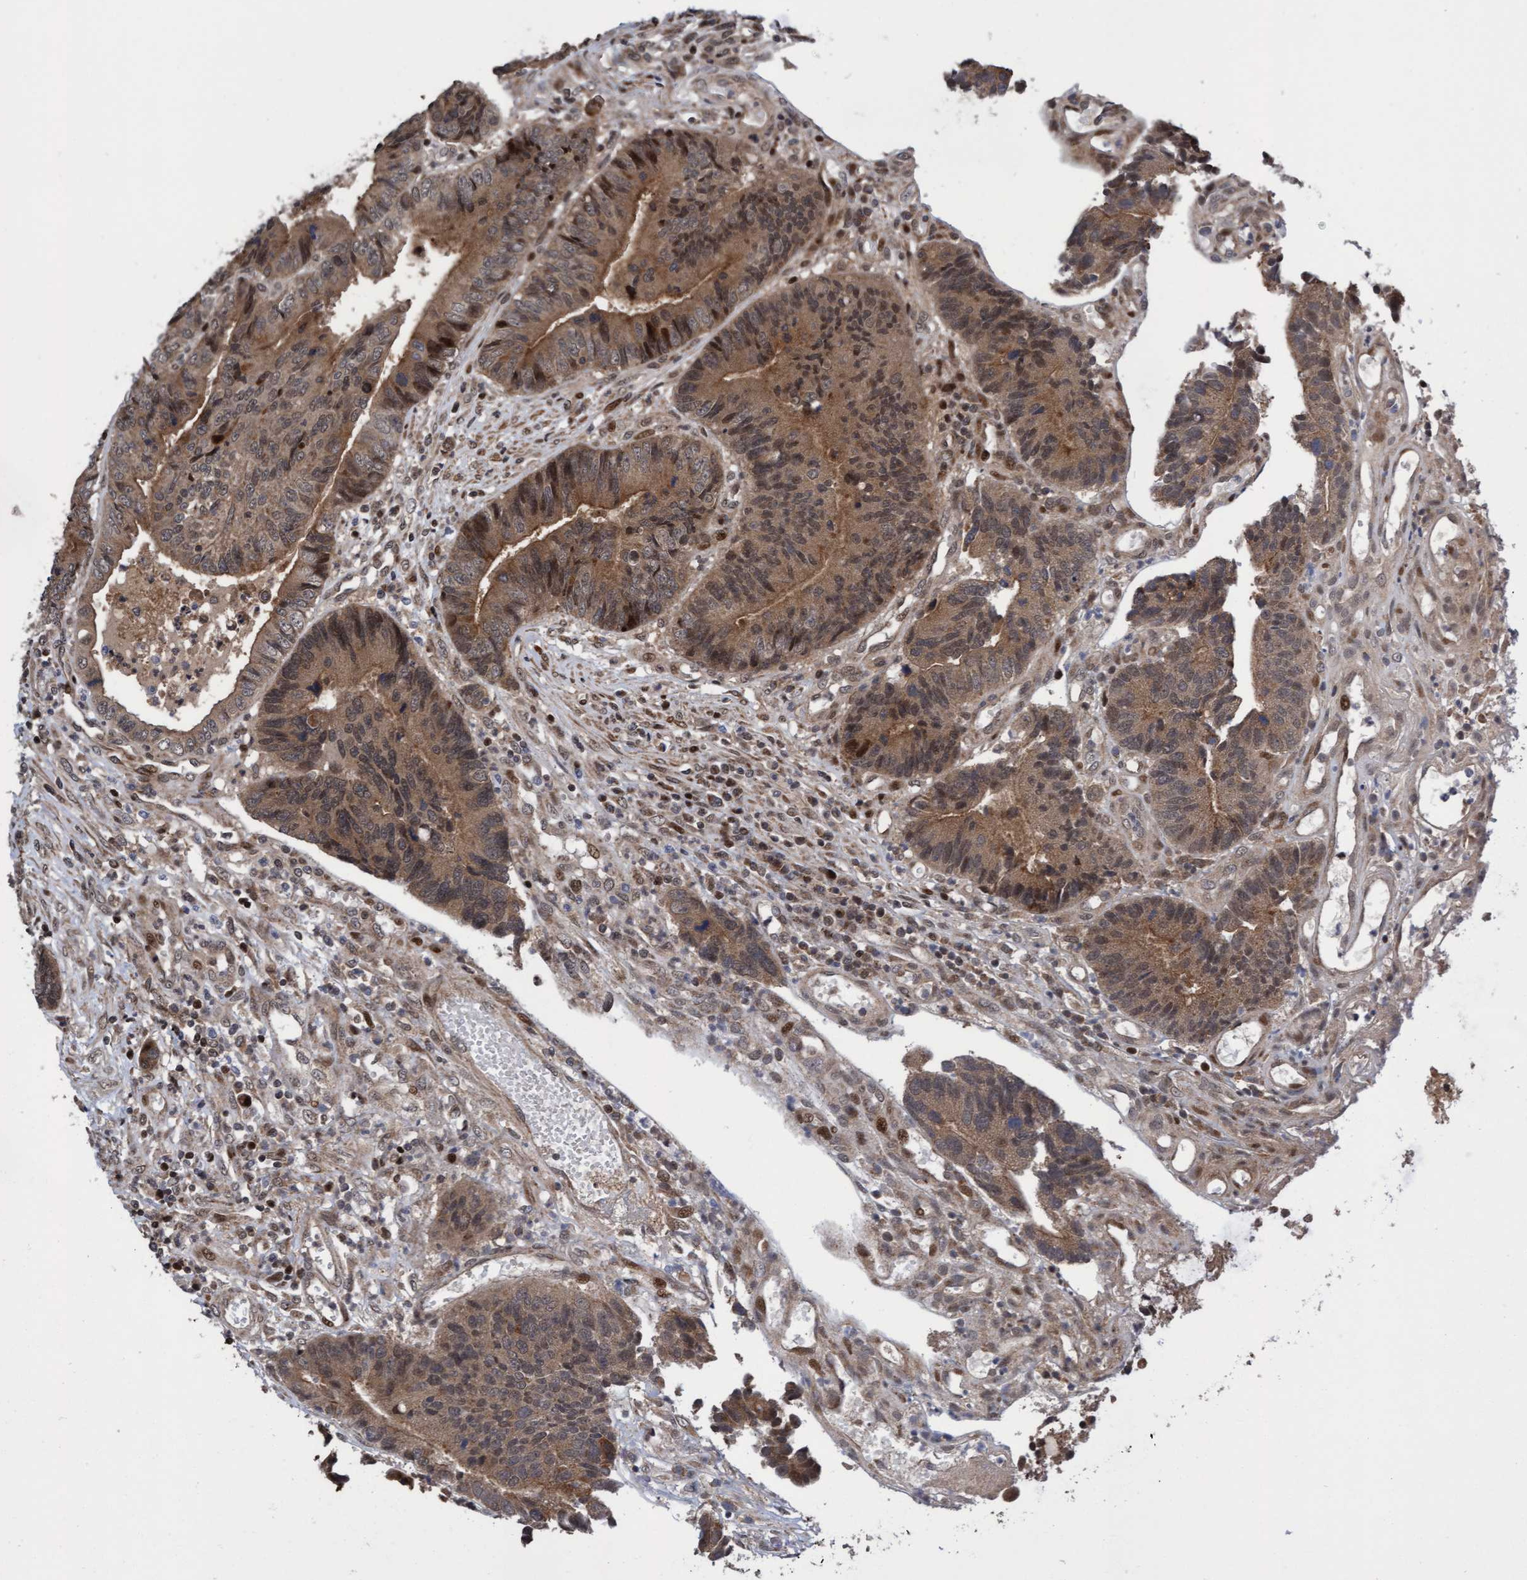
{"staining": {"intensity": "moderate", "quantity": ">75%", "location": "cytoplasmic/membranous,nuclear"}, "tissue": "colorectal cancer", "cell_type": "Tumor cells", "image_type": "cancer", "snomed": [{"axis": "morphology", "description": "Adenocarcinoma, NOS"}, {"axis": "topography", "description": "Rectum"}], "caption": "IHC photomicrograph of neoplastic tissue: human colorectal cancer stained using IHC reveals medium levels of moderate protein expression localized specifically in the cytoplasmic/membranous and nuclear of tumor cells, appearing as a cytoplasmic/membranous and nuclear brown color.", "gene": "ITFG1", "patient": {"sex": "male", "age": 84}}